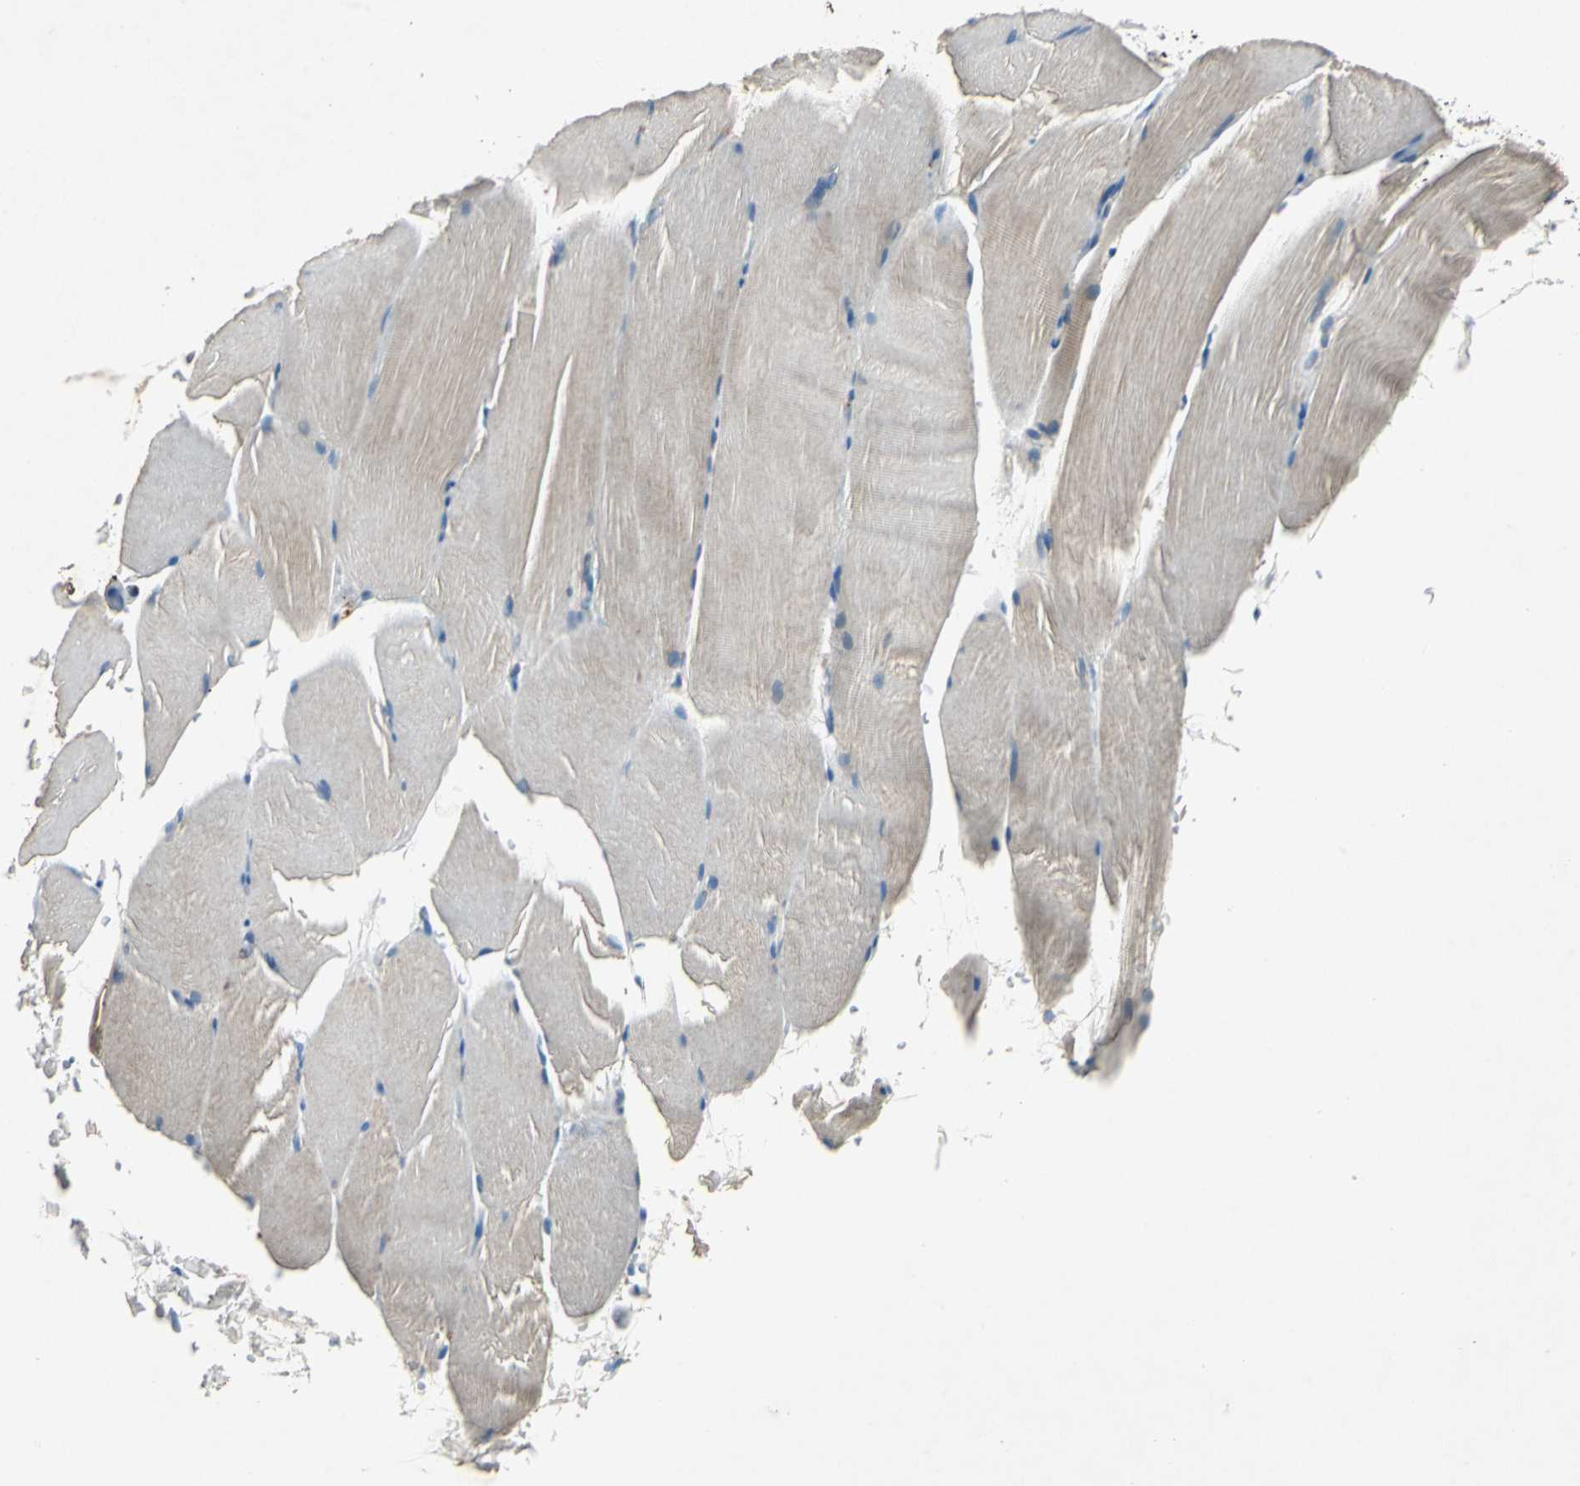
{"staining": {"intensity": "weak", "quantity": "<25%", "location": "cytoplasmic/membranous"}, "tissue": "skeletal muscle", "cell_type": "Myocytes", "image_type": "normal", "snomed": [{"axis": "morphology", "description": "Normal tissue, NOS"}, {"axis": "topography", "description": "Skeletal muscle"}, {"axis": "topography", "description": "Parathyroid gland"}], "caption": "The image exhibits no staining of myocytes in unremarkable skeletal muscle. The staining was performed using DAB (3,3'-diaminobenzidine) to visualize the protein expression in brown, while the nuclei were stained in blue with hematoxylin (Magnification: 20x).", "gene": "SLC2A13", "patient": {"sex": "female", "age": 37}}